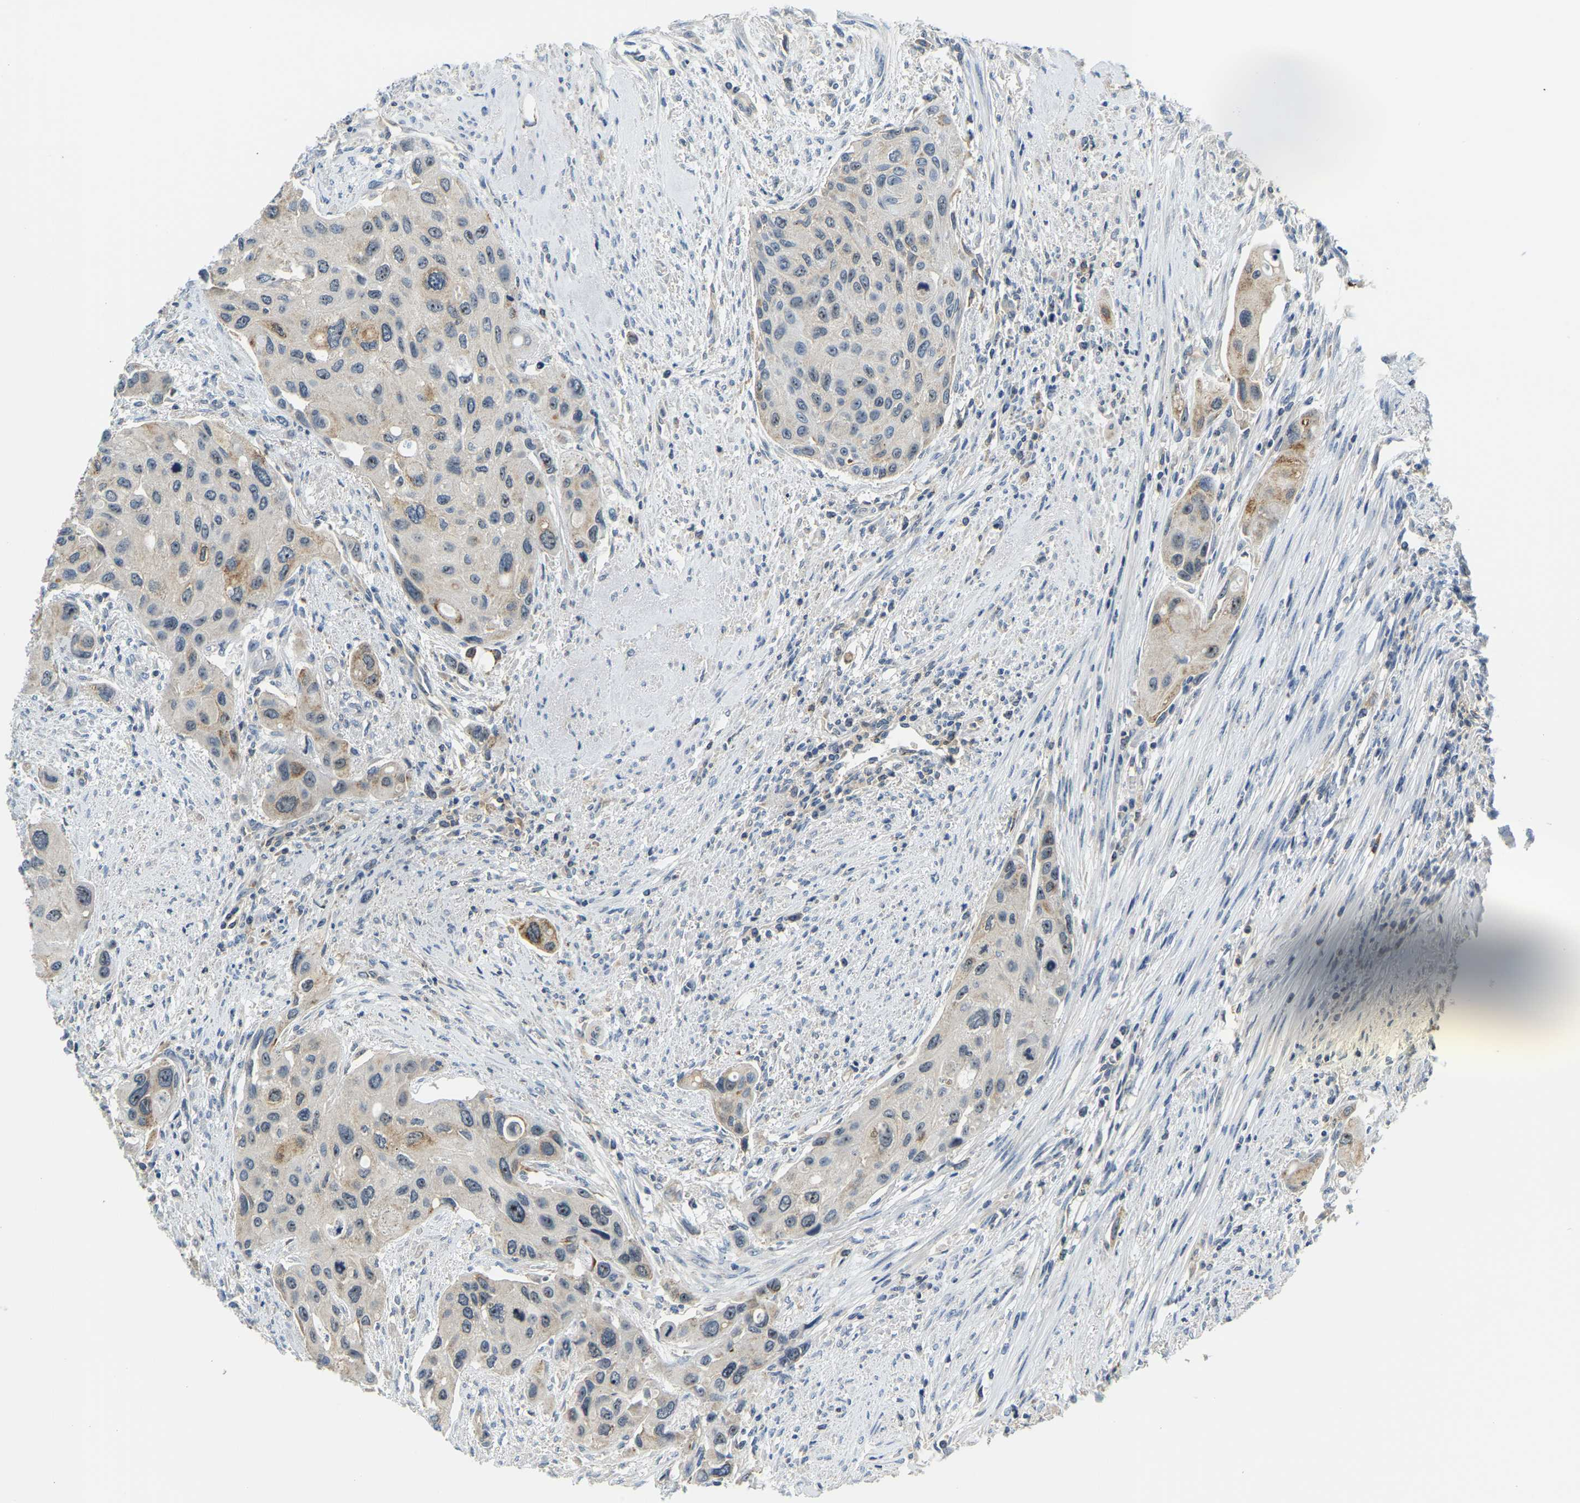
{"staining": {"intensity": "moderate", "quantity": "<25%", "location": "cytoplasmic/membranous,nuclear"}, "tissue": "urothelial cancer", "cell_type": "Tumor cells", "image_type": "cancer", "snomed": [{"axis": "morphology", "description": "Urothelial carcinoma, High grade"}, {"axis": "topography", "description": "Urinary bladder"}], "caption": "Immunohistochemistry (IHC) (DAB (3,3'-diaminobenzidine)) staining of urothelial cancer exhibits moderate cytoplasmic/membranous and nuclear protein staining in about <25% of tumor cells.", "gene": "RRP1", "patient": {"sex": "female", "age": 56}}